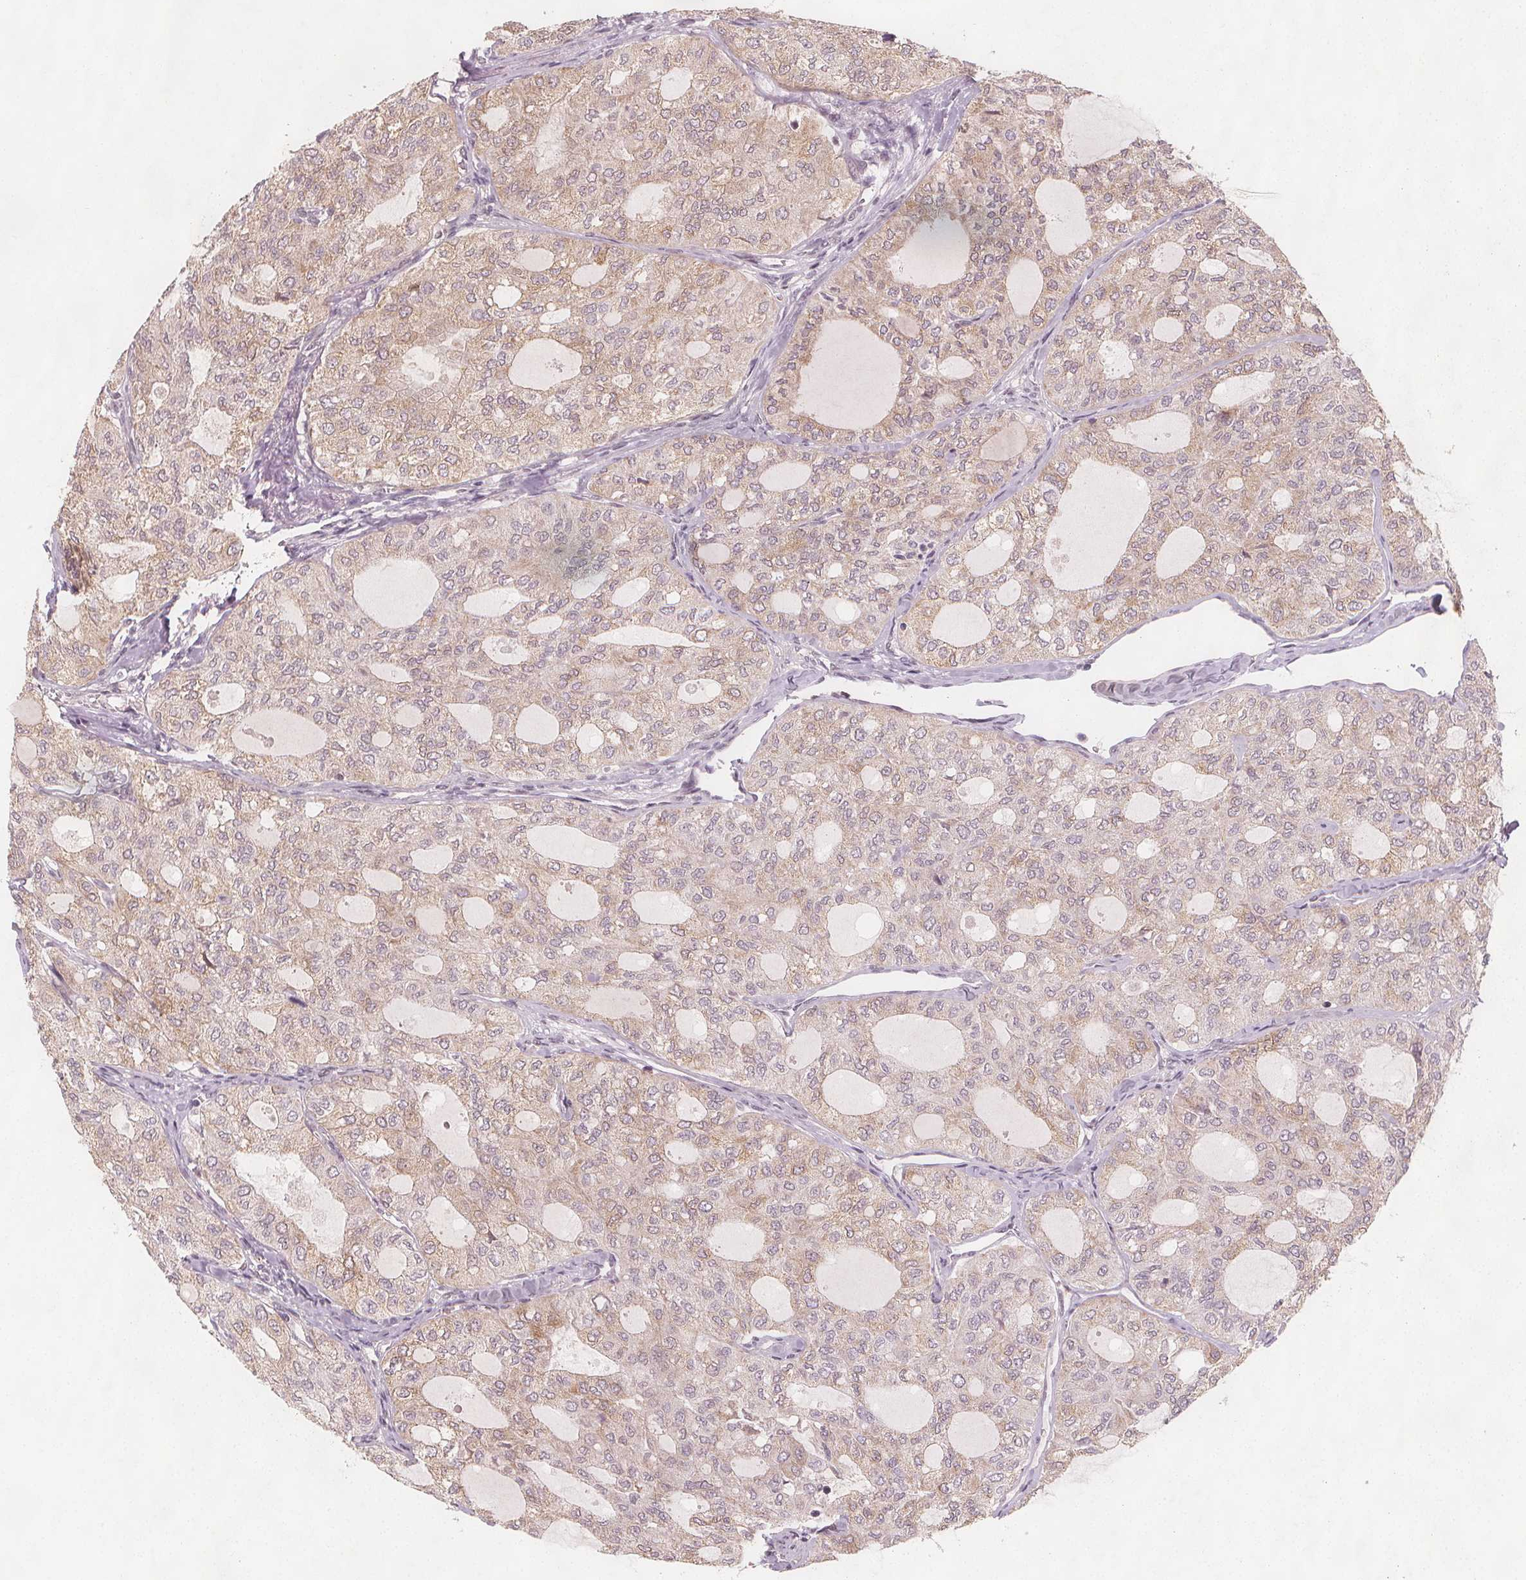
{"staining": {"intensity": "weak", "quantity": "25%-75%", "location": "cytoplasmic/membranous"}, "tissue": "thyroid cancer", "cell_type": "Tumor cells", "image_type": "cancer", "snomed": [{"axis": "morphology", "description": "Follicular adenoma carcinoma, NOS"}, {"axis": "topography", "description": "Thyroid gland"}], "caption": "Human thyroid cancer (follicular adenoma carcinoma) stained with a protein marker reveals weak staining in tumor cells.", "gene": "NCSTN", "patient": {"sex": "male", "age": 75}}